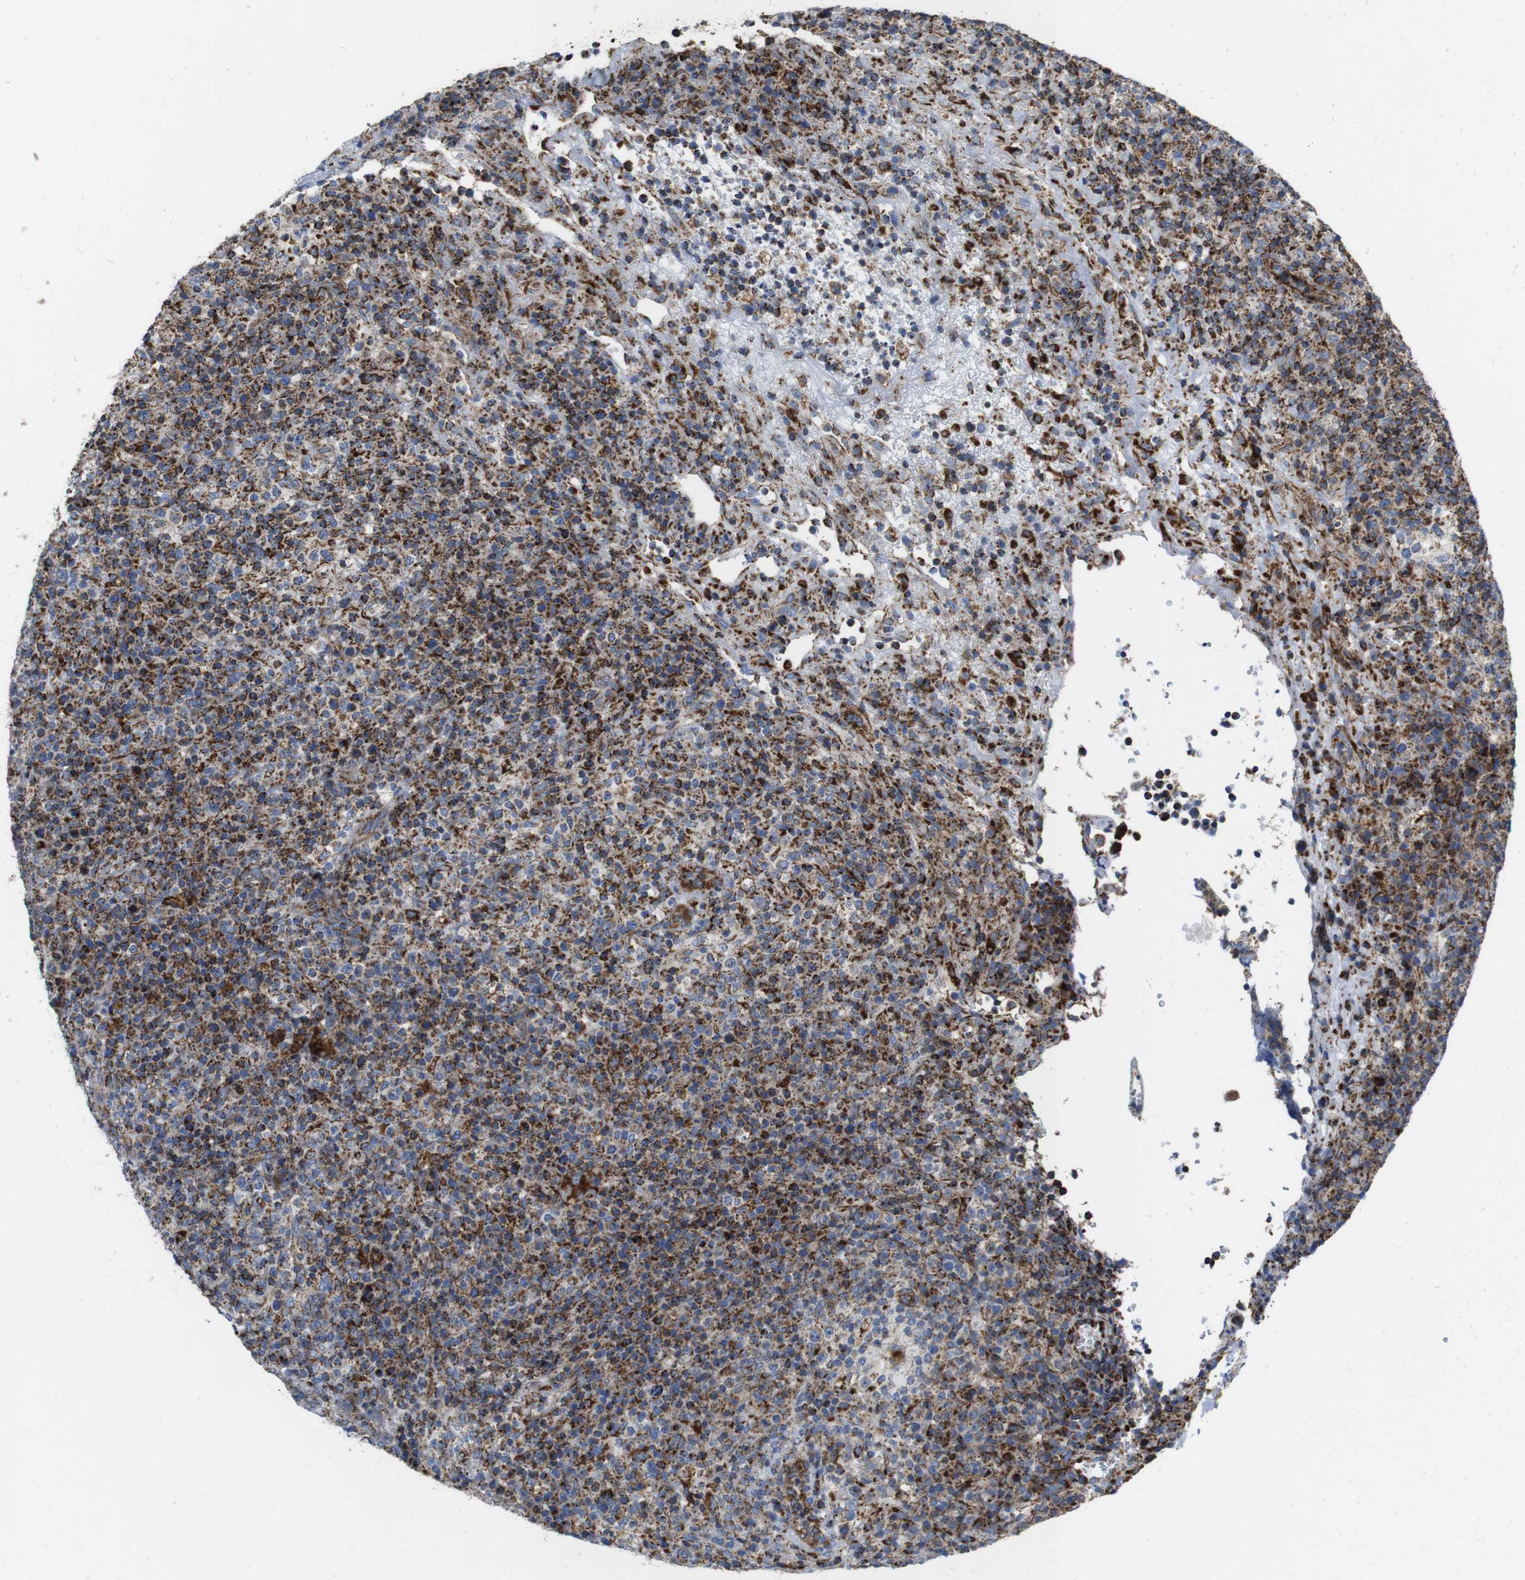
{"staining": {"intensity": "strong", "quantity": "25%-75%", "location": "cytoplasmic/membranous"}, "tissue": "lymphoma", "cell_type": "Tumor cells", "image_type": "cancer", "snomed": [{"axis": "morphology", "description": "Malignant lymphoma, non-Hodgkin's type, High grade"}, {"axis": "topography", "description": "Lymph node"}], "caption": "This is an image of immunohistochemistry staining of high-grade malignant lymphoma, non-Hodgkin's type, which shows strong positivity in the cytoplasmic/membranous of tumor cells.", "gene": "TMEM192", "patient": {"sex": "female", "age": 76}}